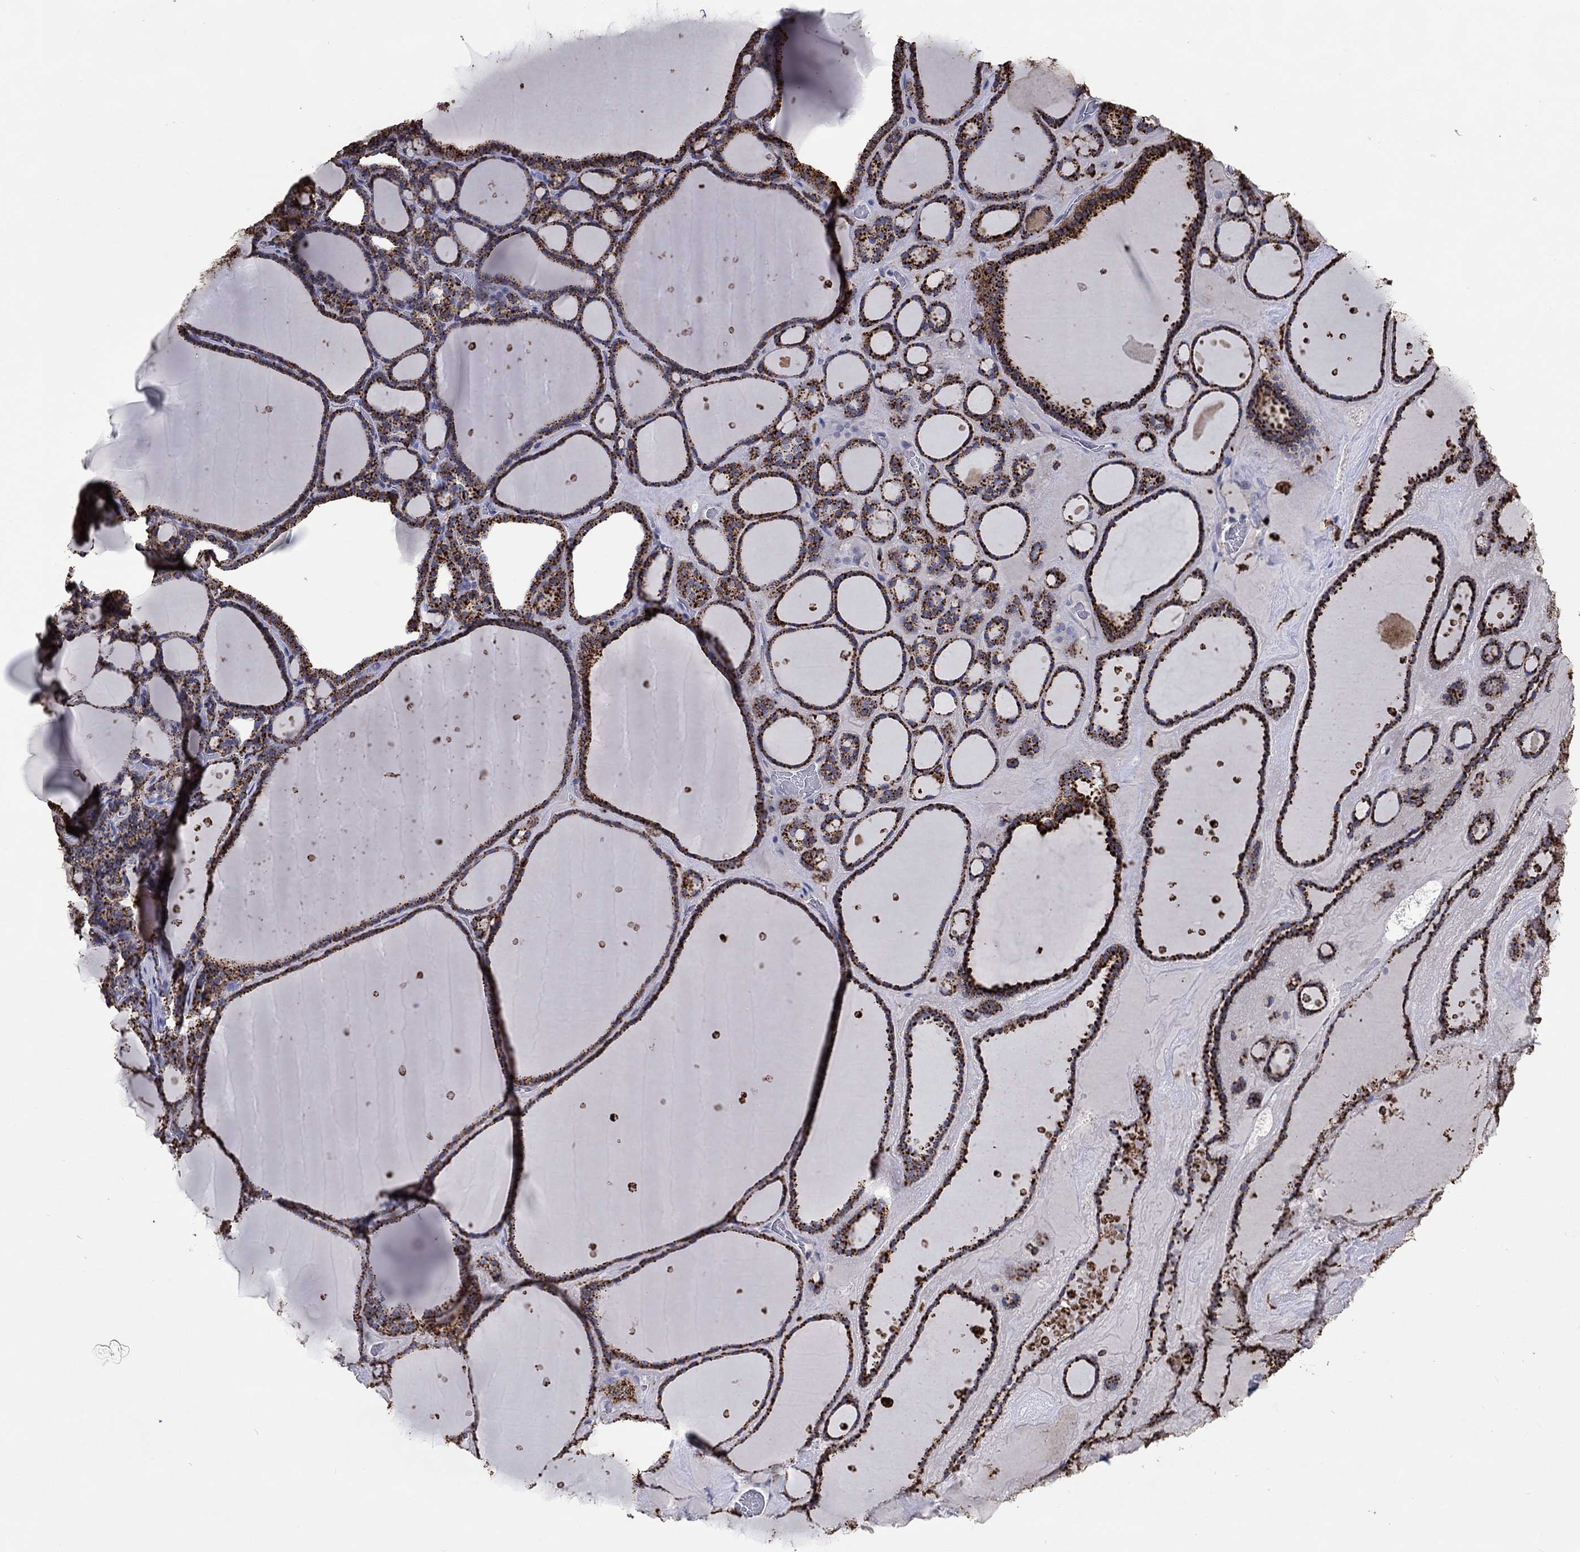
{"staining": {"intensity": "strong", "quantity": ">75%", "location": "cytoplasmic/membranous"}, "tissue": "thyroid gland", "cell_type": "Glandular cells", "image_type": "normal", "snomed": [{"axis": "morphology", "description": "Normal tissue, NOS"}, {"axis": "topography", "description": "Thyroid gland"}], "caption": "Thyroid gland stained with immunohistochemistry (IHC) reveals strong cytoplasmic/membranous expression in about >75% of glandular cells.", "gene": "CTSB", "patient": {"sex": "male", "age": 63}}